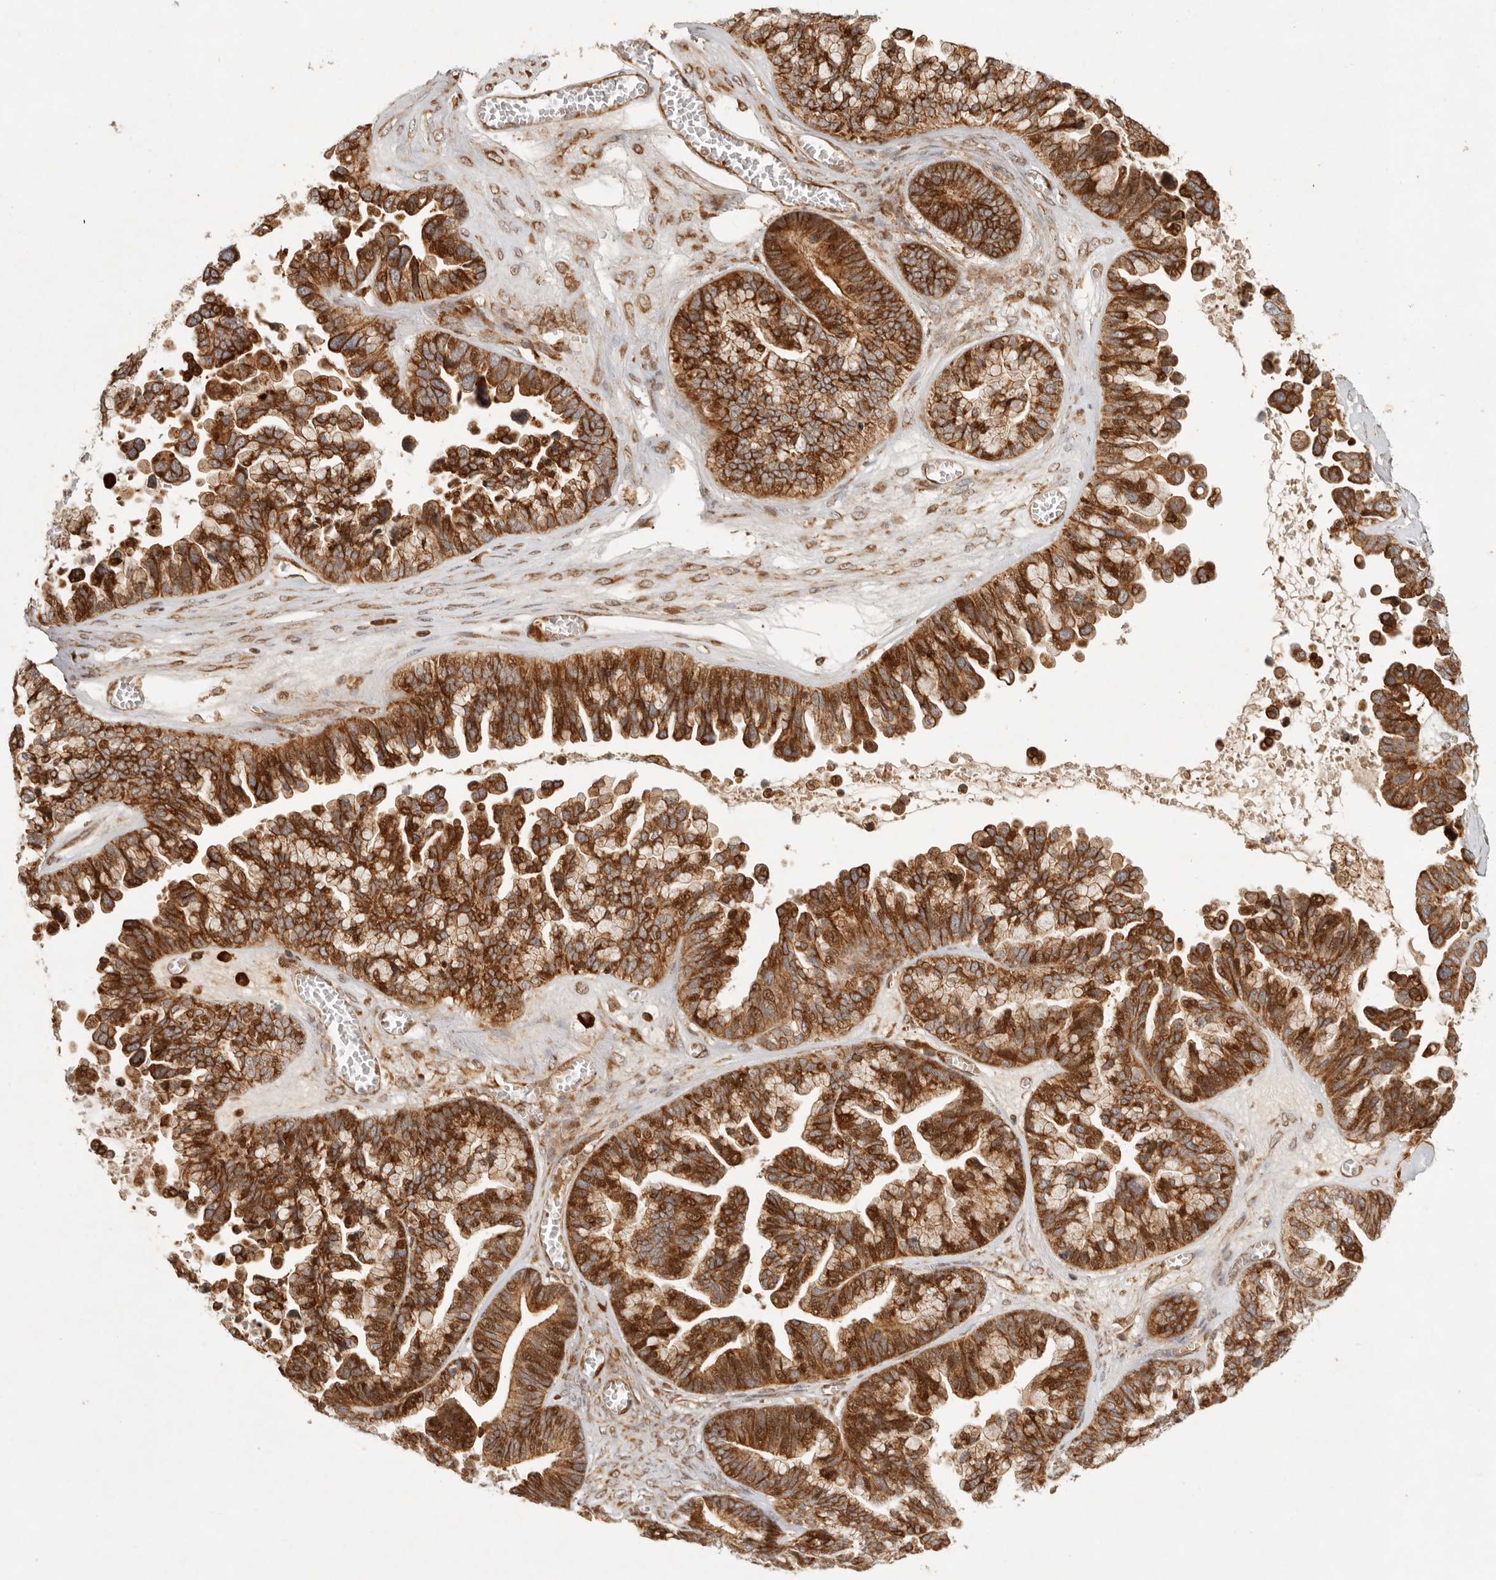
{"staining": {"intensity": "strong", "quantity": ">75%", "location": "cytoplasmic/membranous"}, "tissue": "ovarian cancer", "cell_type": "Tumor cells", "image_type": "cancer", "snomed": [{"axis": "morphology", "description": "Cystadenocarcinoma, serous, NOS"}, {"axis": "topography", "description": "Ovary"}], "caption": "Ovarian cancer (serous cystadenocarcinoma) tissue displays strong cytoplasmic/membranous staining in approximately >75% of tumor cells The staining was performed using DAB (3,3'-diaminobenzidine) to visualize the protein expression in brown, while the nuclei were stained in blue with hematoxylin (Magnification: 20x).", "gene": "KLHL38", "patient": {"sex": "female", "age": 56}}